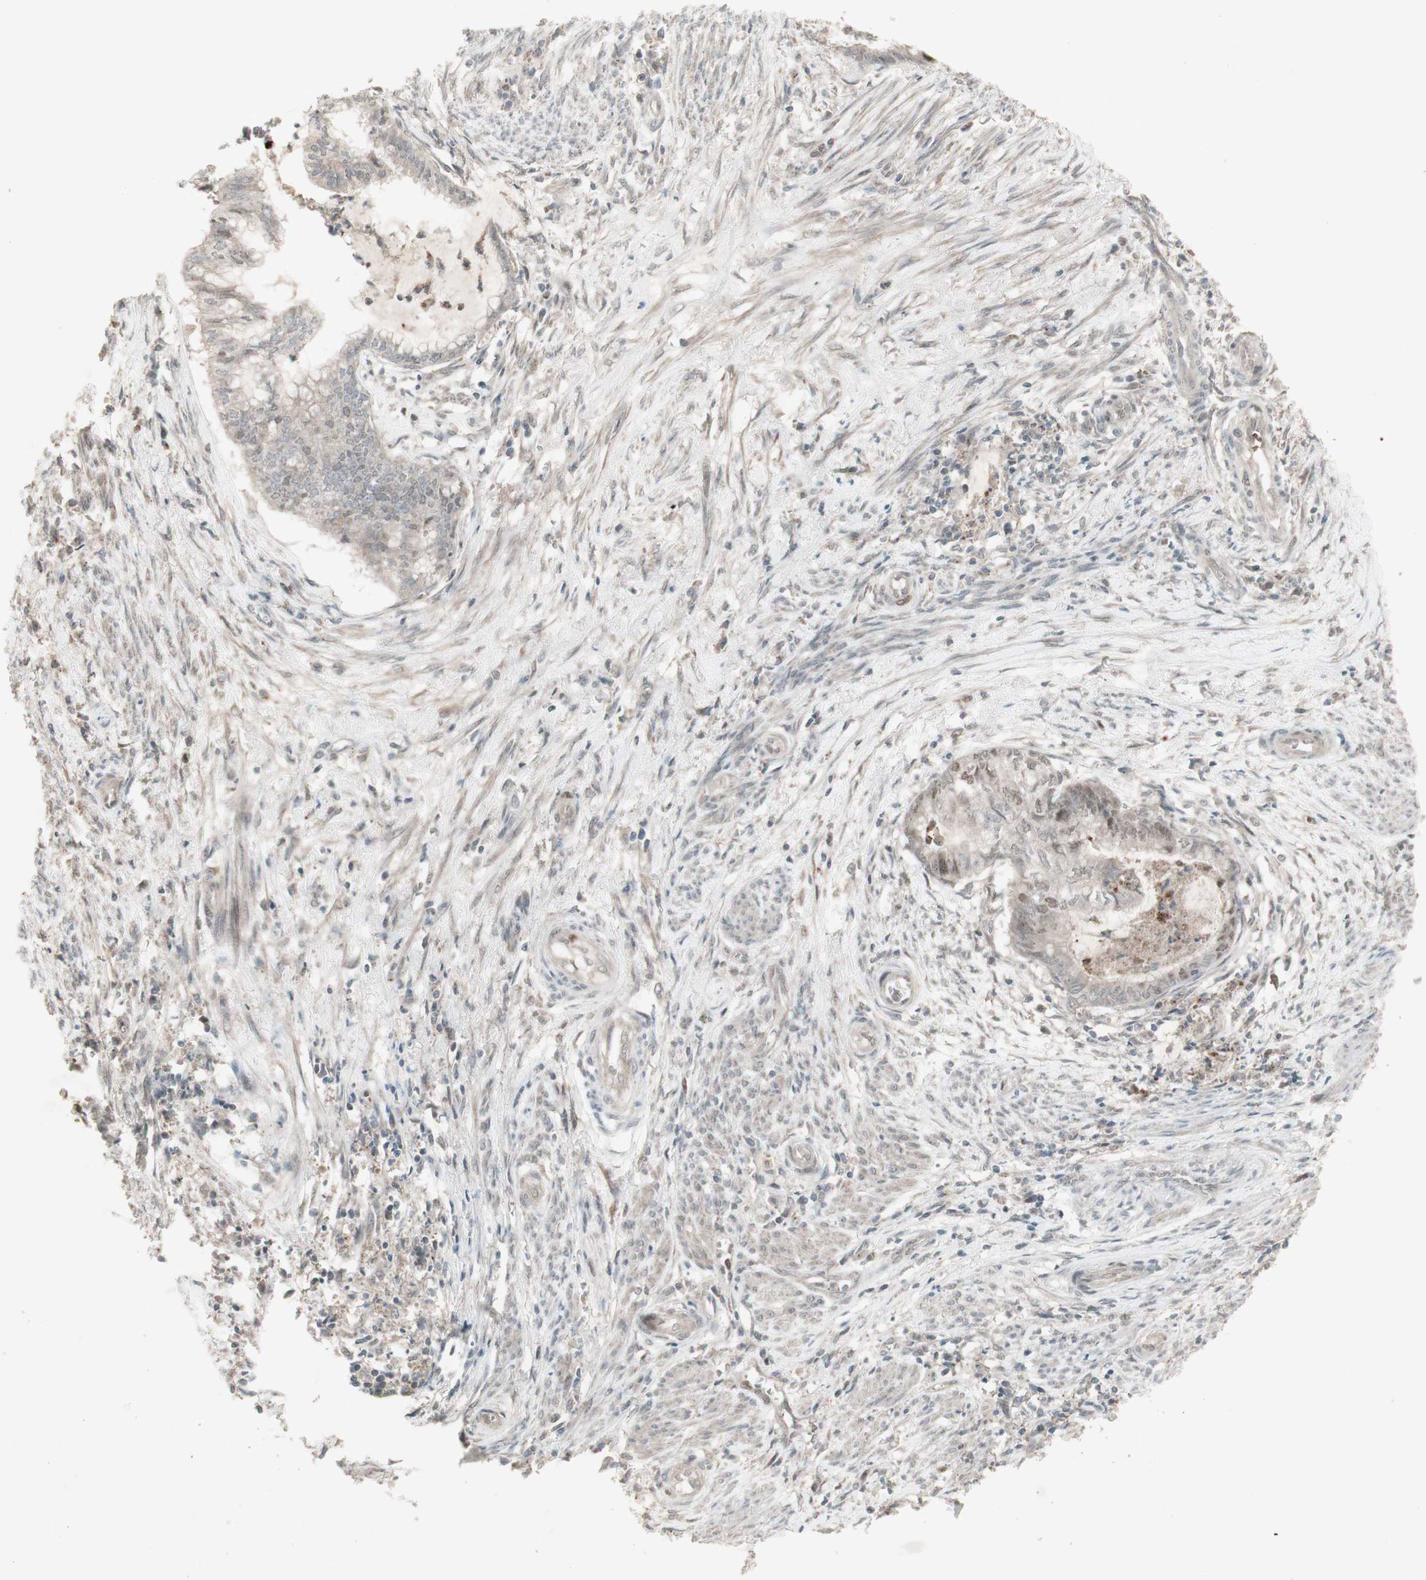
{"staining": {"intensity": "weak", "quantity": "25%-75%", "location": "nuclear"}, "tissue": "endometrial cancer", "cell_type": "Tumor cells", "image_type": "cancer", "snomed": [{"axis": "morphology", "description": "Necrosis, NOS"}, {"axis": "morphology", "description": "Adenocarcinoma, NOS"}, {"axis": "topography", "description": "Endometrium"}], "caption": "A histopathology image of human endometrial adenocarcinoma stained for a protein demonstrates weak nuclear brown staining in tumor cells. The staining was performed using DAB to visualize the protein expression in brown, while the nuclei were stained in blue with hematoxylin (Magnification: 20x).", "gene": "MSH6", "patient": {"sex": "female", "age": 79}}